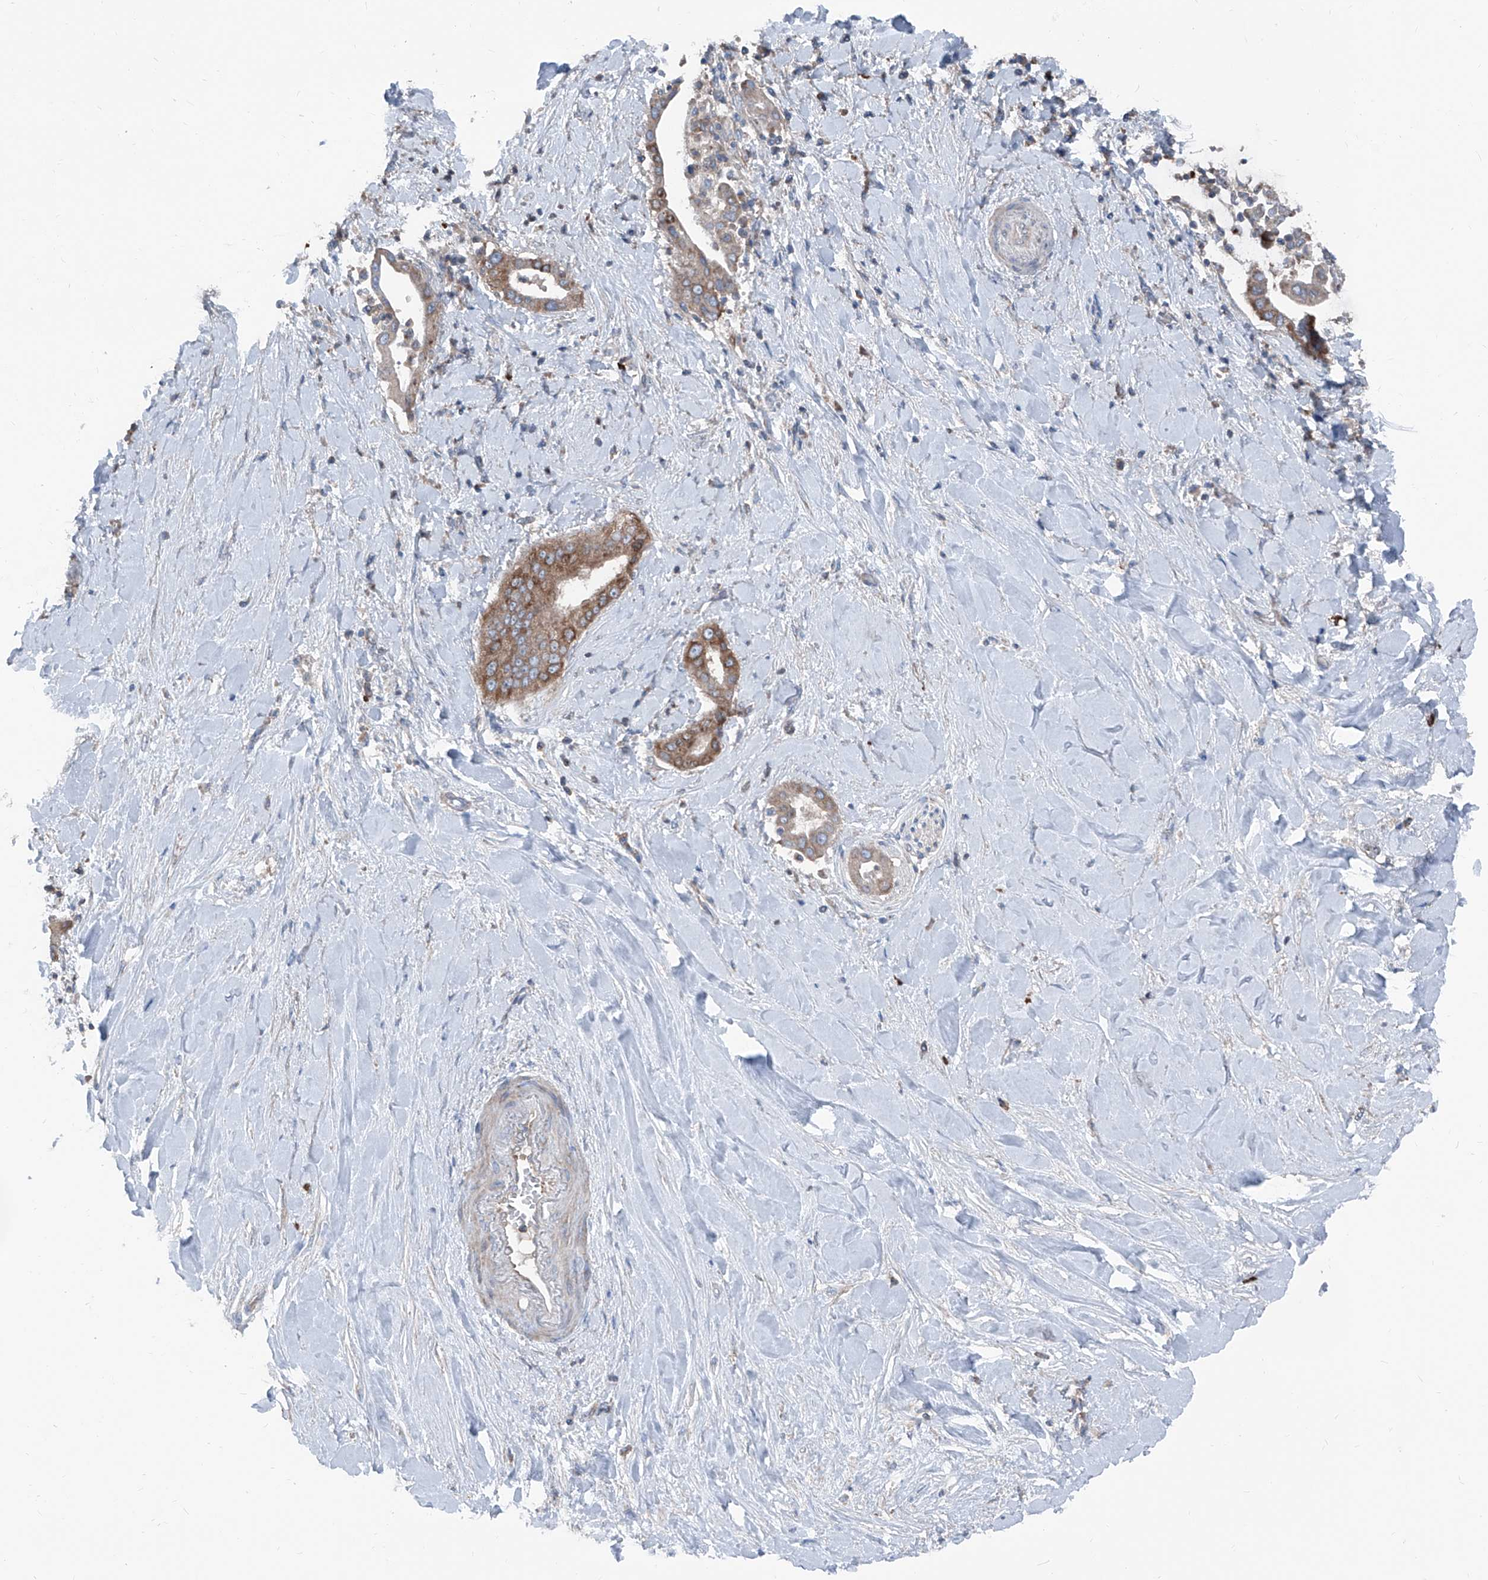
{"staining": {"intensity": "strong", "quantity": ">75%", "location": "cytoplasmic/membranous"}, "tissue": "liver cancer", "cell_type": "Tumor cells", "image_type": "cancer", "snomed": [{"axis": "morphology", "description": "Cholangiocarcinoma"}, {"axis": "topography", "description": "Liver"}], "caption": "Immunohistochemical staining of human liver cancer (cholangiocarcinoma) exhibits strong cytoplasmic/membranous protein positivity in approximately >75% of tumor cells.", "gene": "GPAT3", "patient": {"sex": "female", "age": 54}}